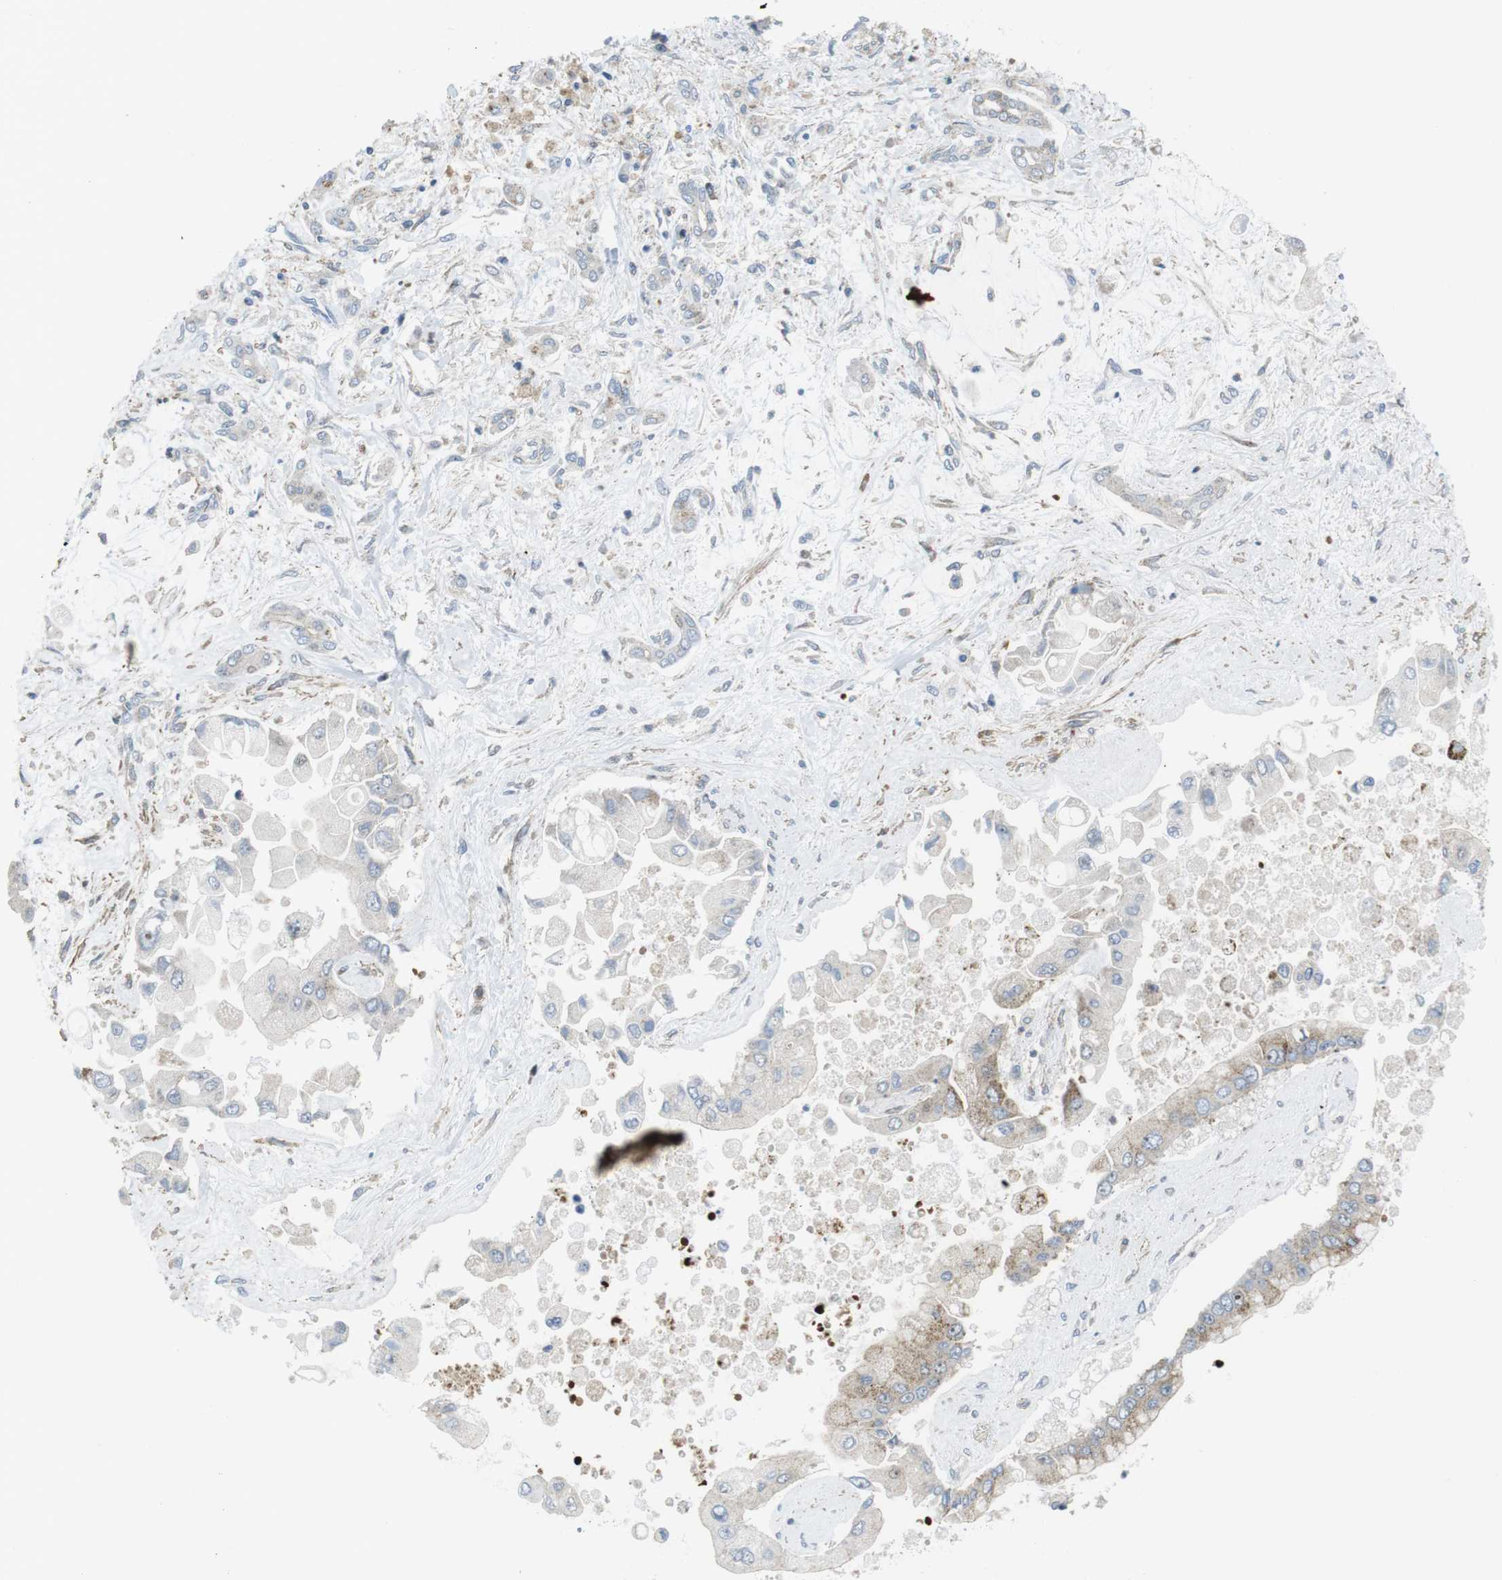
{"staining": {"intensity": "moderate", "quantity": "<25%", "location": "cytoplasmic/membranous"}, "tissue": "liver cancer", "cell_type": "Tumor cells", "image_type": "cancer", "snomed": [{"axis": "morphology", "description": "Cholangiocarcinoma"}, {"axis": "topography", "description": "Liver"}], "caption": "A high-resolution image shows IHC staining of liver cholangiocarcinoma, which demonstrates moderate cytoplasmic/membranous expression in approximately <25% of tumor cells.", "gene": "CUL7", "patient": {"sex": "male", "age": 50}}